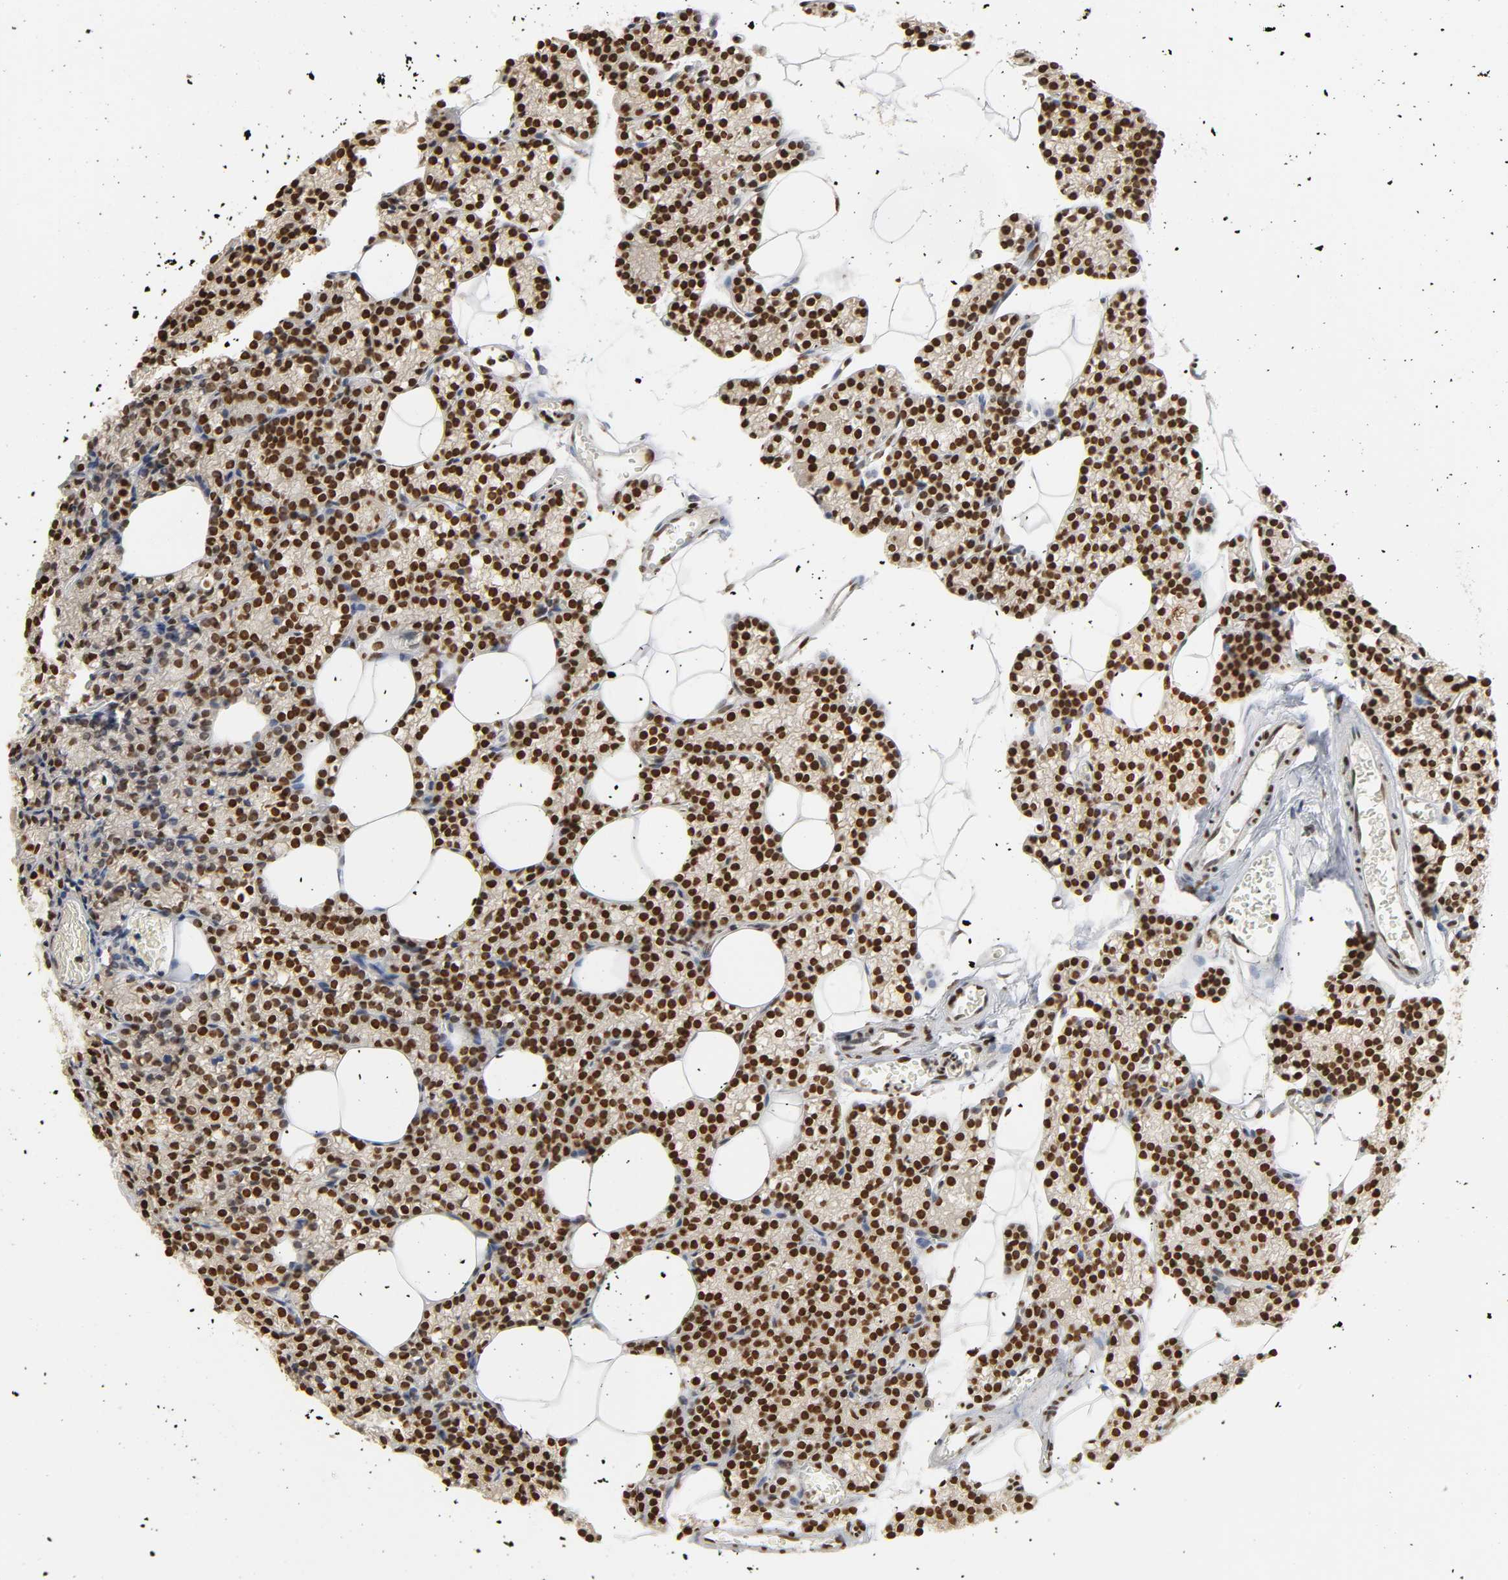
{"staining": {"intensity": "strong", "quantity": ">75%", "location": "nuclear"}, "tissue": "parathyroid gland", "cell_type": "Glandular cells", "image_type": "normal", "snomed": [{"axis": "morphology", "description": "Normal tissue, NOS"}, {"axis": "topography", "description": "Parathyroid gland"}], "caption": "Parathyroid gland stained with DAB IHC reveals high levels of strong nuclear staining in approximately >75% of glandular cells.", "gene": "HNRNPC", "patient": {"sex": "female", "age": 60}}